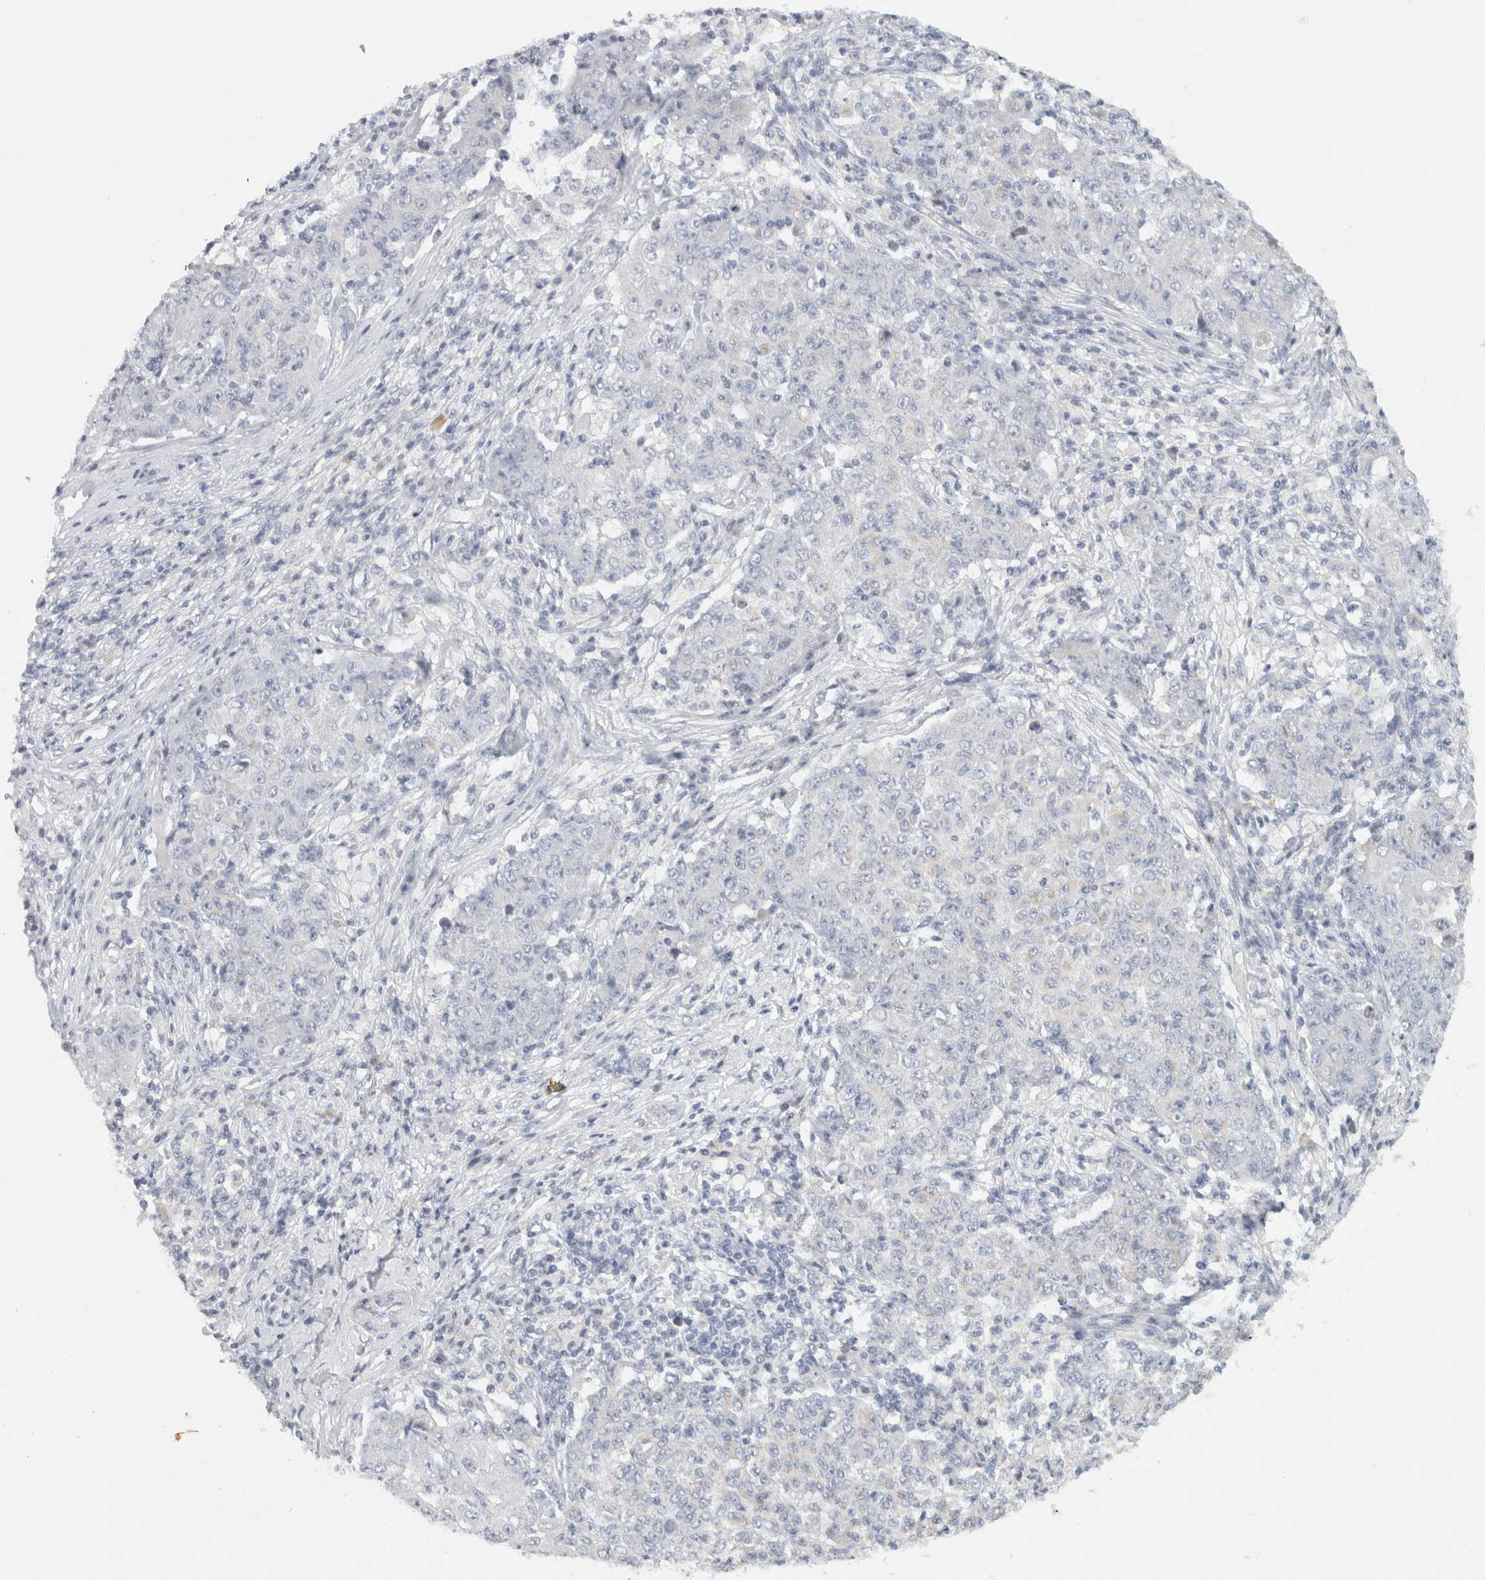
{"staining": {"intensity": "negative", "quantity": "none", "location": "none"}, "tissue": "ovarian cancer", "cell_type": "Tumor cells", "image_type": "cancer", "snomed": [{"axis": "morphology", "description": "Carcinoma, endometroid"}, {"axis": "topography", "description": "Ovary"}], "caption": "An immunohistochemistry (IHC) micrograph of ovarian cancer is shown. There is no staining in tumor cells of ovarian cancer. (Immunohistochemistry (ihc), brightfield microscopy, high magnification).", "gene": "STK31", "patient": {"sex": "female", "age": 42}}